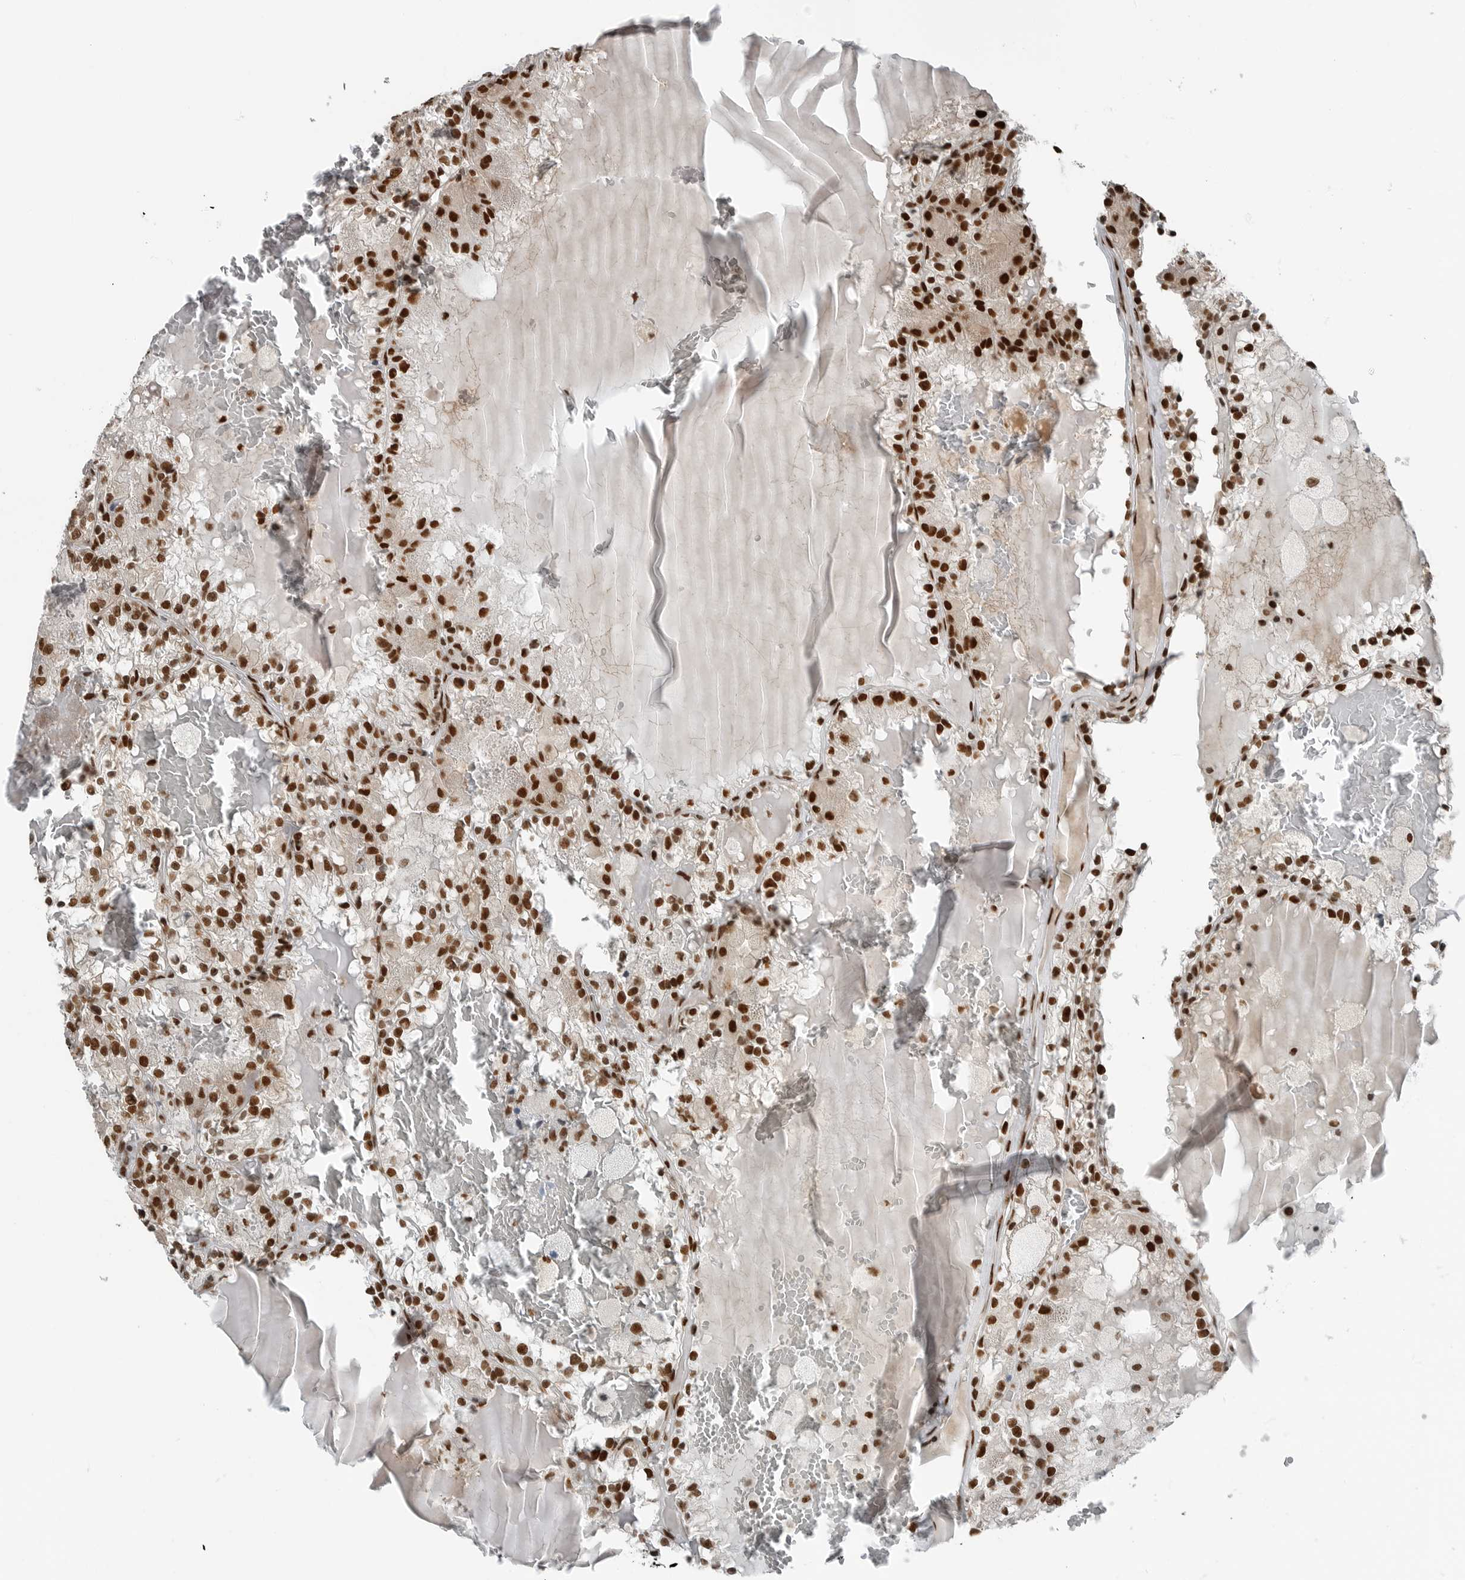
{"staining": {"intensity": "strong", "quantity": ">75%", "location": "nuclear"}, "tissue": "renal cancer", "cell_type": "Tumor cells", "image_type": "cancer", "snomed": [{"axis": "morphology", "description": "Adenocarcinoma, NOS"}, {"axis": "topography", "description": "Kidney"}], "caption": "Adenocarcinoma (renal) stained with a protein marker shows strong staining in tumor cells.", "gene": "BLZF1", "patient": {"sex": "female", "age": 56}}